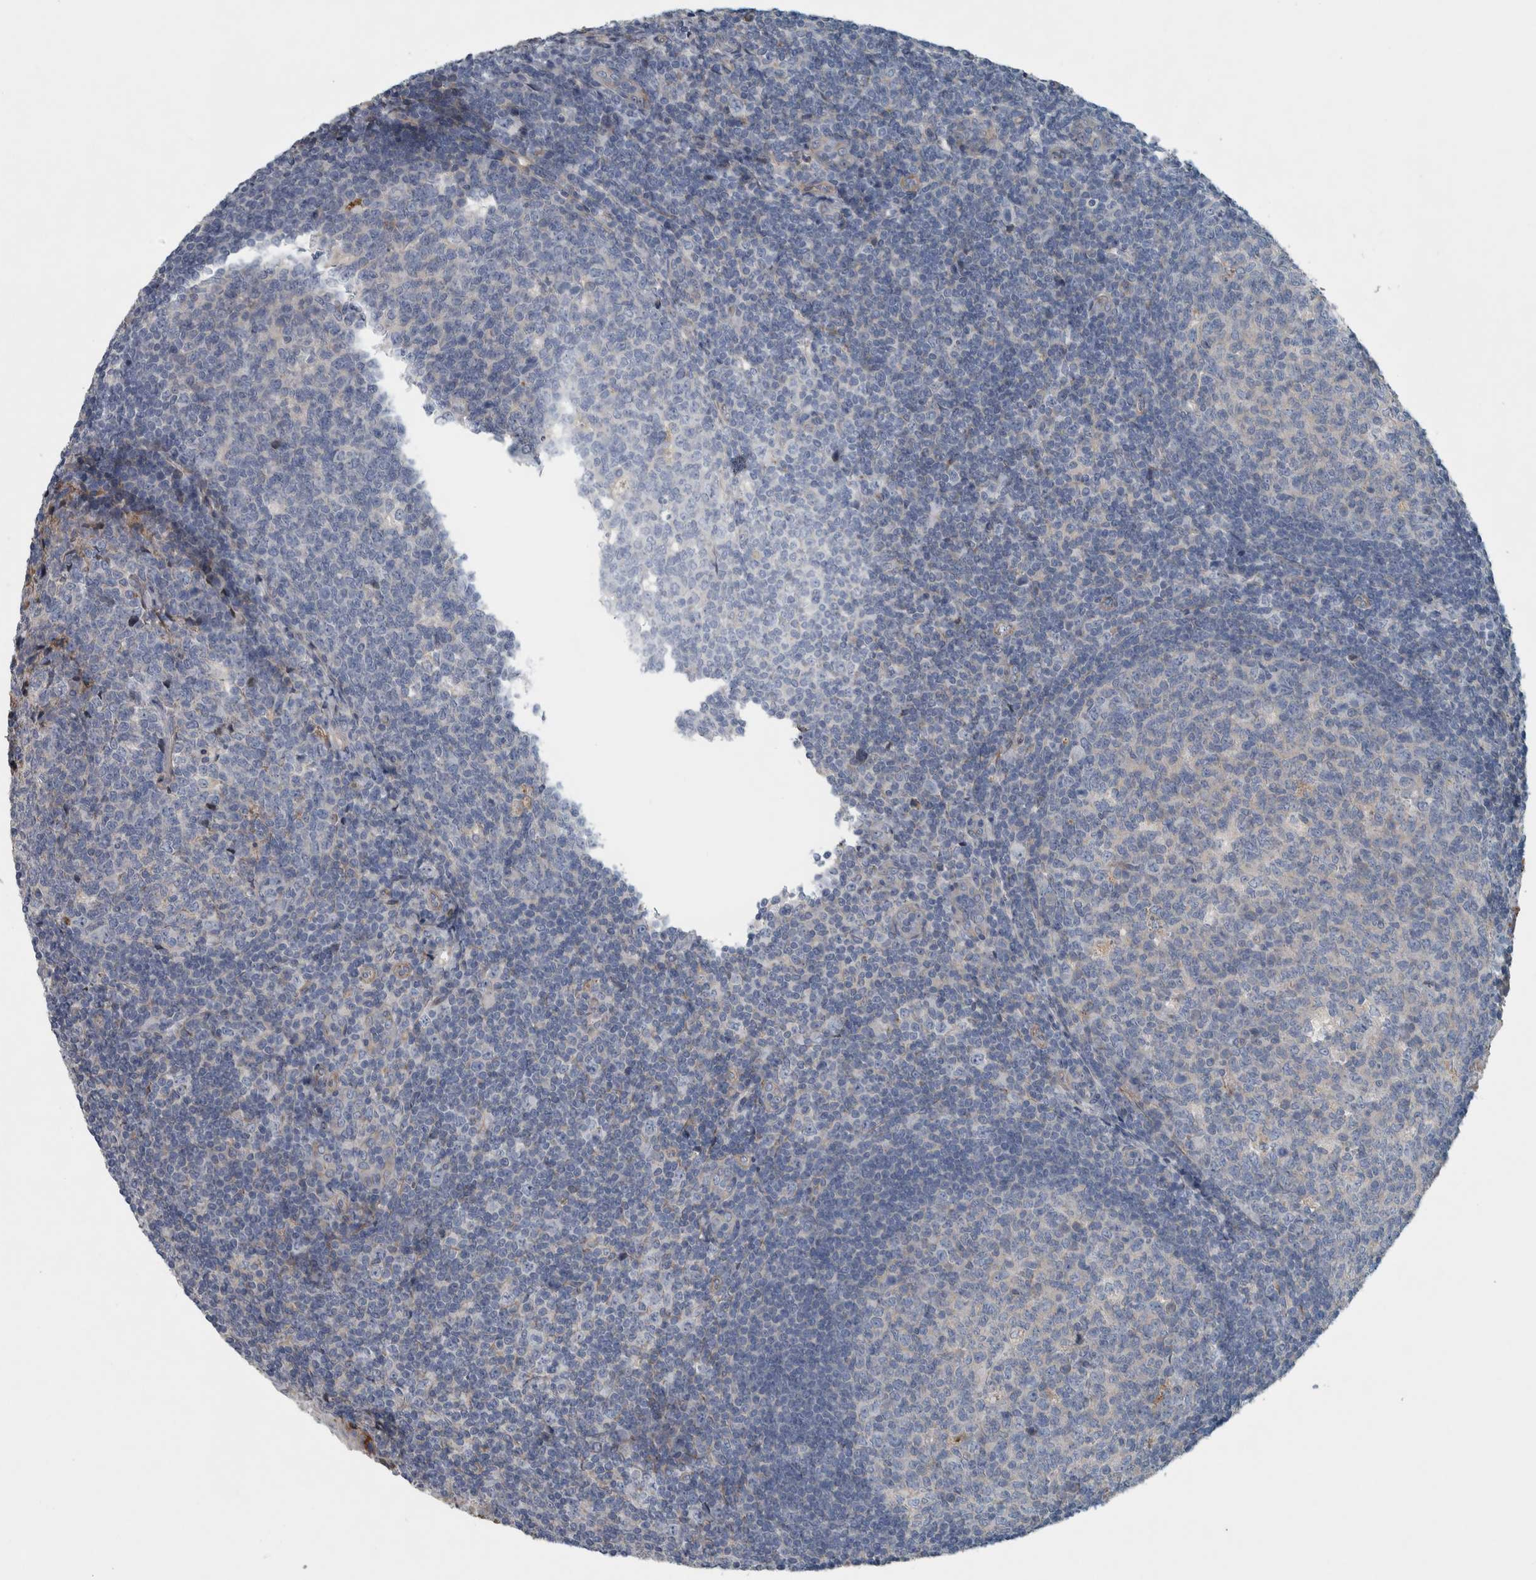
{"staining": {"intensity": "negative", "quantity": "none", "location": "none"}, "tissue": "tonsil", "cell_type": "Germinal center cells", "image_type": "normal", "snomed": [{"axis": "morphology", "description": "Normal tissue, NOS"}, {"axis": "topography", "description": "Tonsil"}], "caption": "The IHC photomicrograph has no significant staining in germinal center cells of tonsil.", "gene": "SERPINC1", "patient": {"sex": "male", "age": 37}}